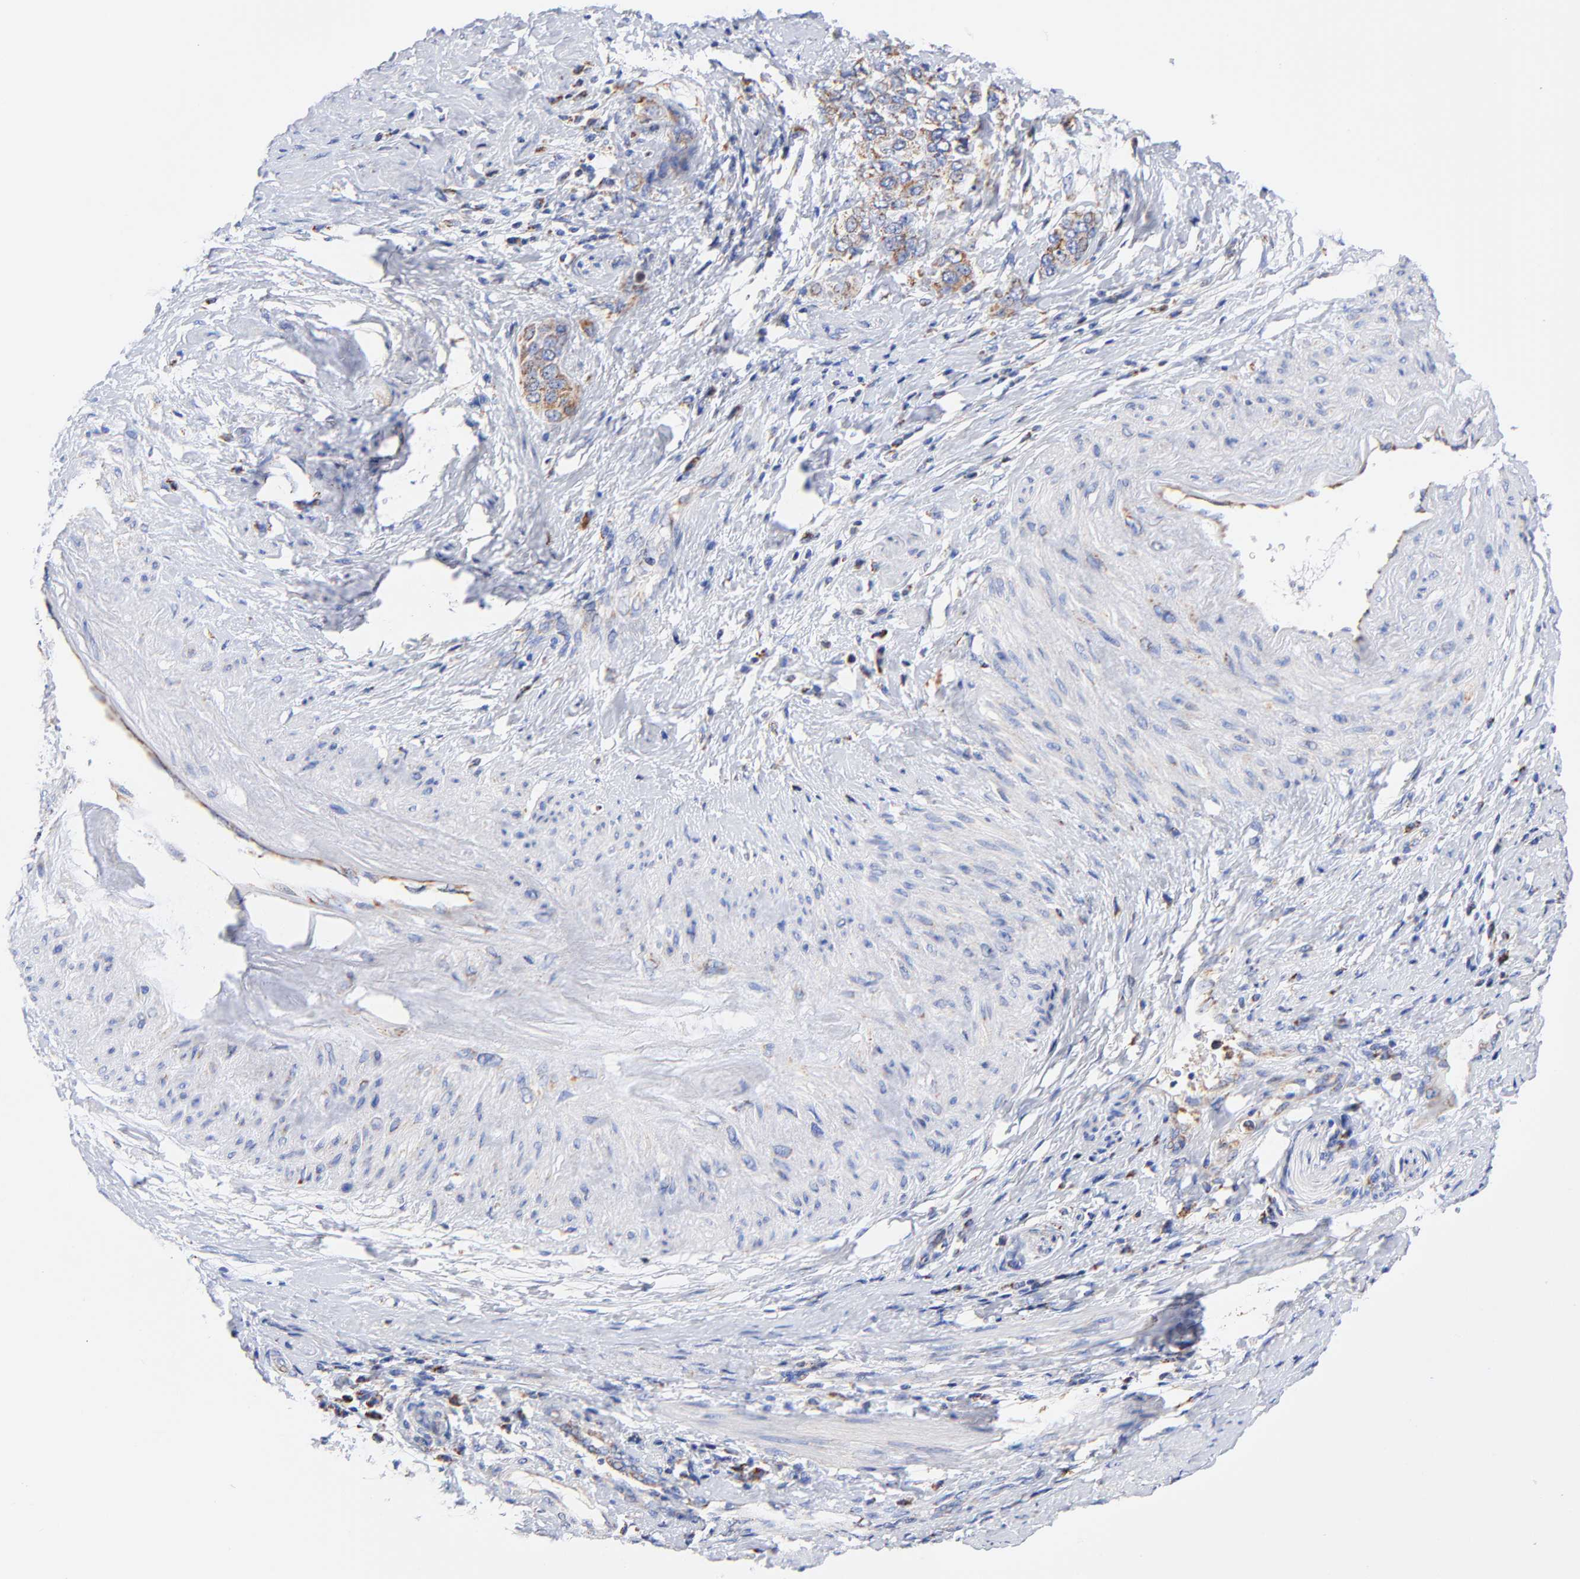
{"staining": {"intensity": "moderate", "quantity": "25%-75%", "location": "cytoplasmic/membranous"}, "tissue": "cervical cancer", "cell_type": "Tumor cells", "image_type": "cancer", "snomed": [{"axis": "morphology", "description": "Squamous cell carcinoma, NOS"}, {"axis": "topography", "description": "Cervix"}], "caption": "The micrograph shows a brown stain indicating the presence of a protein in the cytoplasmic/membranous of tumor cells in cervical squamous cell carcinoma. Nuclei are stained in blue.", "gene": "ATP5F1D", "patient": {"sex": "female", "age": 54}}